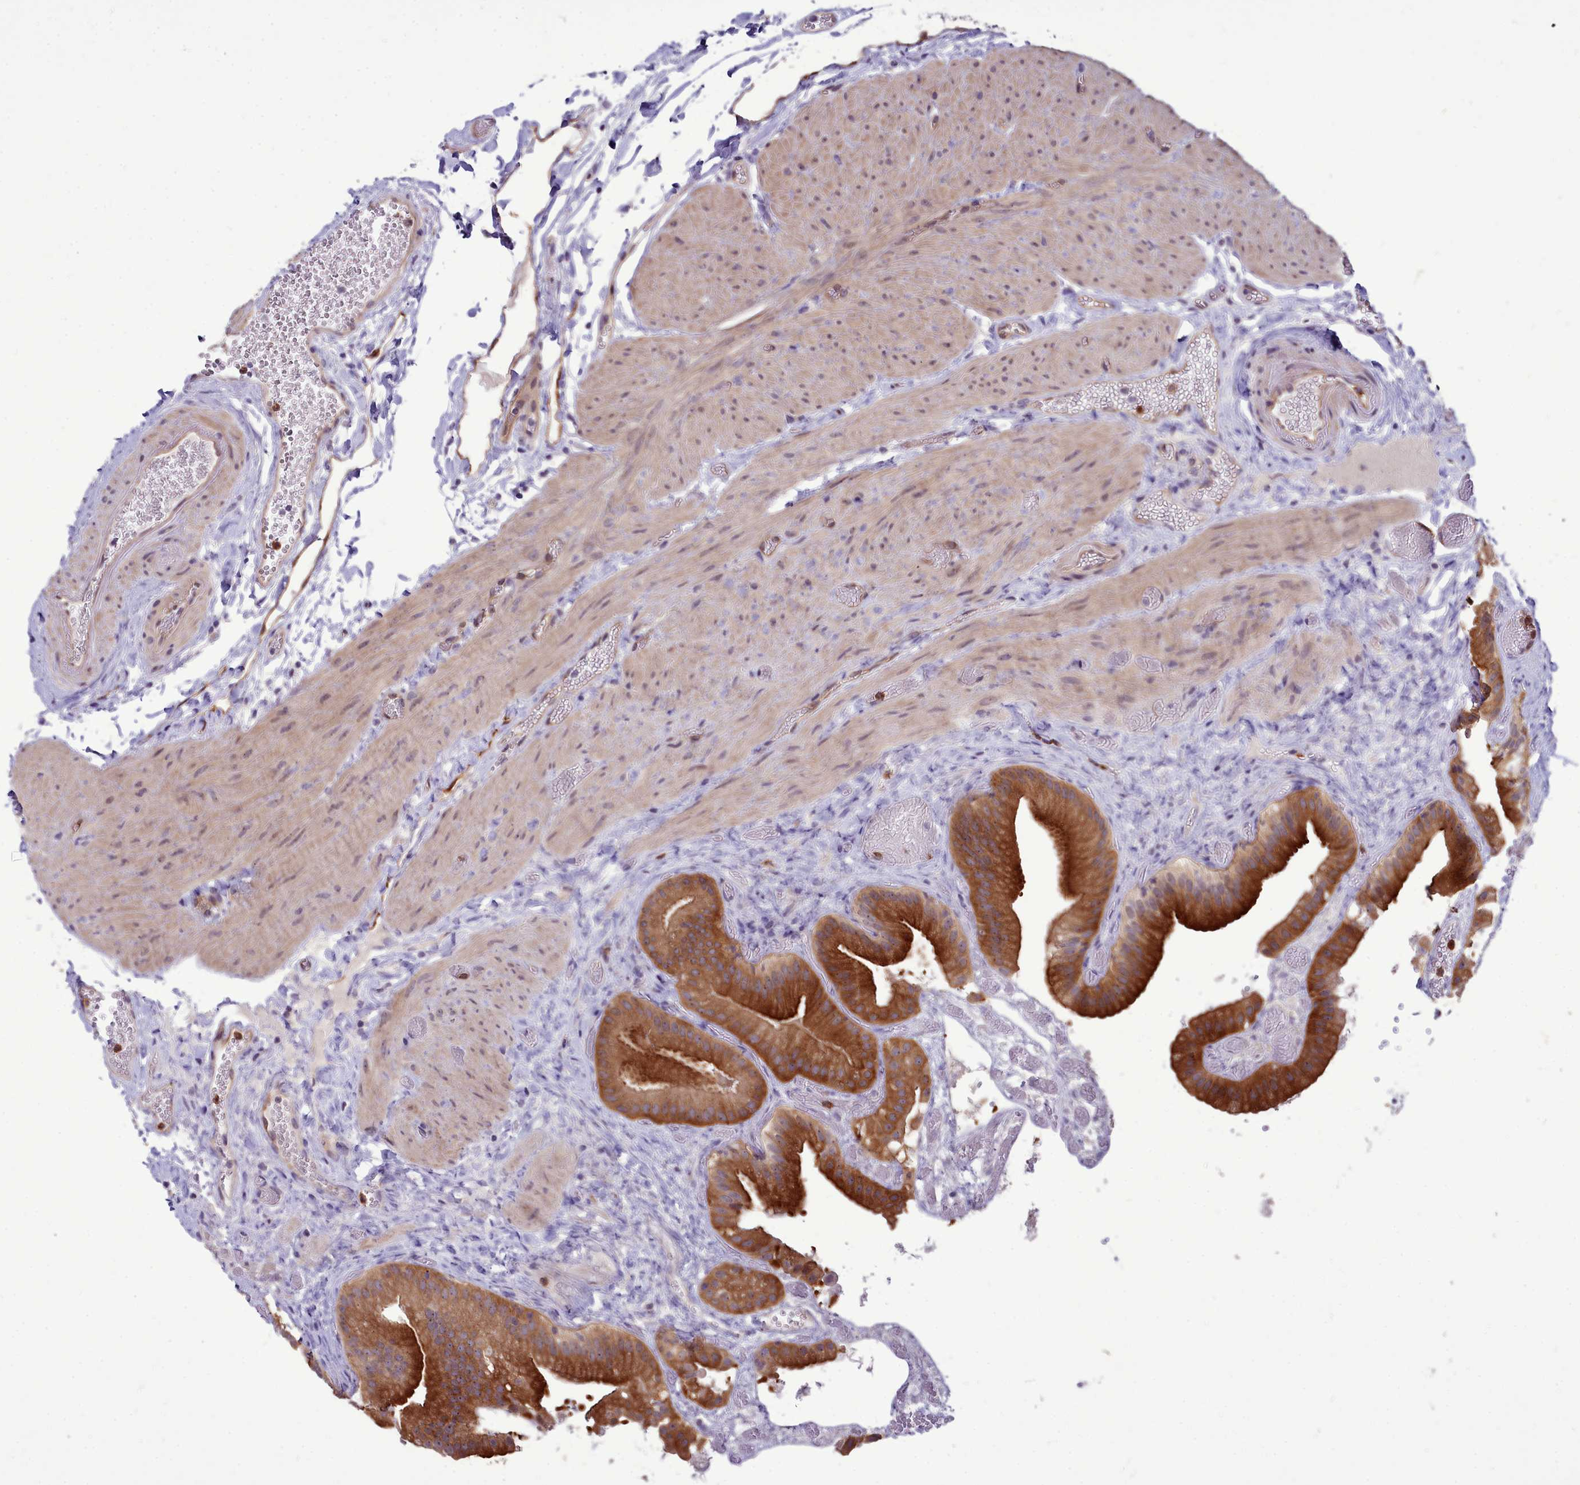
{"staining": {"intensity": "strong", "quantity": ">75%", "location": "cytoplasmic/membranous"}, "tissue": "gallbladder", "cell_type": "Glandular cells", "image_type": "normal", "snomed": [{"axis": "morphology", "description": "Normal tissue, NOS"}, {"axis": "topography", "description": "Gallbladder"}], "caption": "Unremarkable gallbladder was stained to show a protein in brown. There is high levels of strong cytoplasmic/membranous positivity in approximately >75% of glandular cells. The protein is stained brown, and the nuclei are stained in blue (DAB (3,3'-diaminobenzidine) IHC with brightfield microscopy, high magnification).", "gene": "BCAR1", "patient": {"sex": "female", "age": 64}}